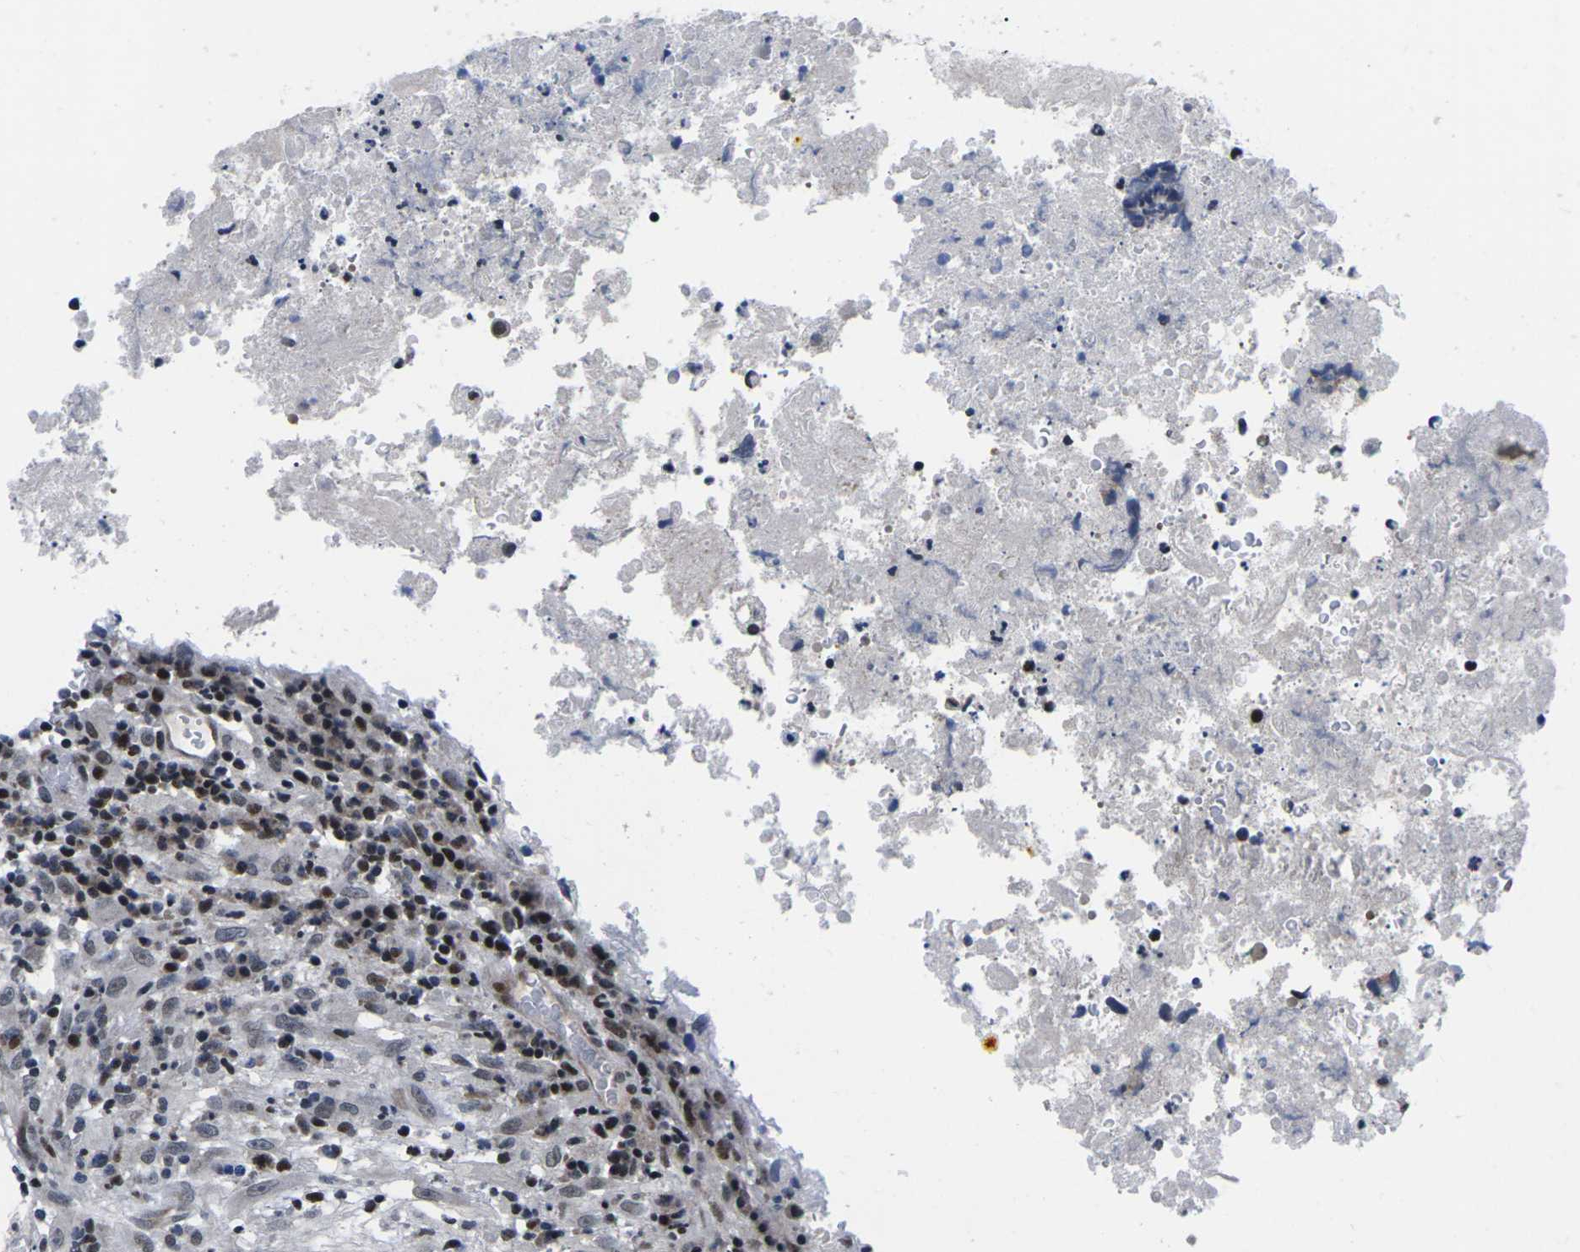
{"staining": {"intensity": "strong", "quantity": "25%-75%", "location": "nuclear"}, "tissue": "testis cancer", "cell_type": "Tumor cells", "image_type": "cancer", "snomed": [{"axis": "morphology", "description": "Necrosis, NOS"}, {"axis": "morphology", "description": "Carcinoma, Embryonal, NOS"}, {"axis": "topography", "description": "Testis"}], "caption": "Testis embryonal carcinoma stained with immunohistochemistry (IHC) reveals strong nuclear staining in about 25%-75% of tumor cells.", "gene": "CDC73", "patient": {"sex": "male", "age": 19}}